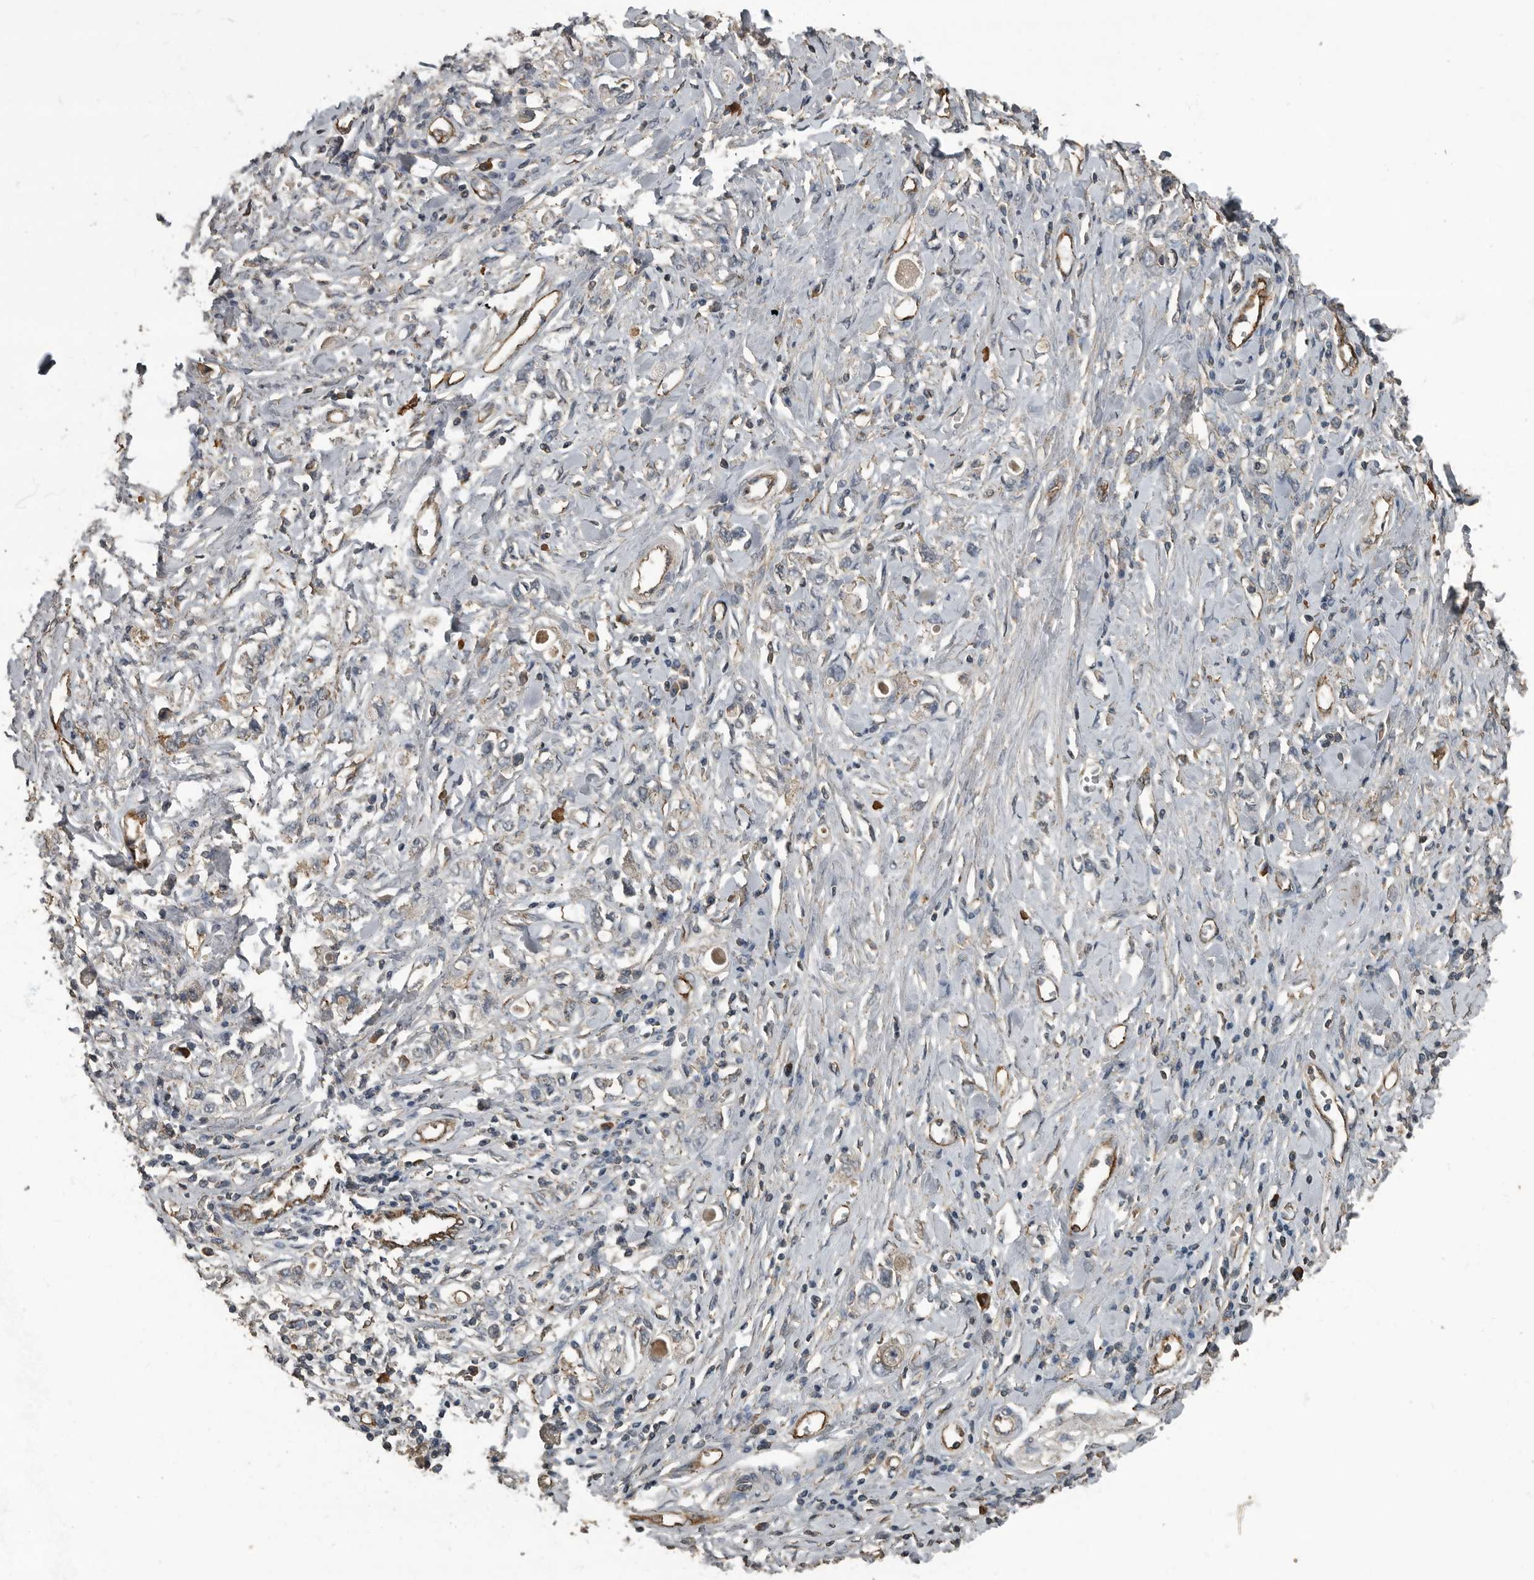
{"staining": {"intensity": "negative", "quantity": "none", "location": "none"}, "tissue": "stomach cancer", "cell_type": "Tumor cells", "image_type": "cancer", "snomed": [{"axis": "morphology", "description": "Adenocarcinoma, NOS"}, {"axis": "topography", "description": "Stomach"}], "caption": "Stomach cancer stained for a protein using IHC demonstrates no positivity tumor cells.", "gene": "IL15RA", "patient": {"sex": "female", "age": 76}}